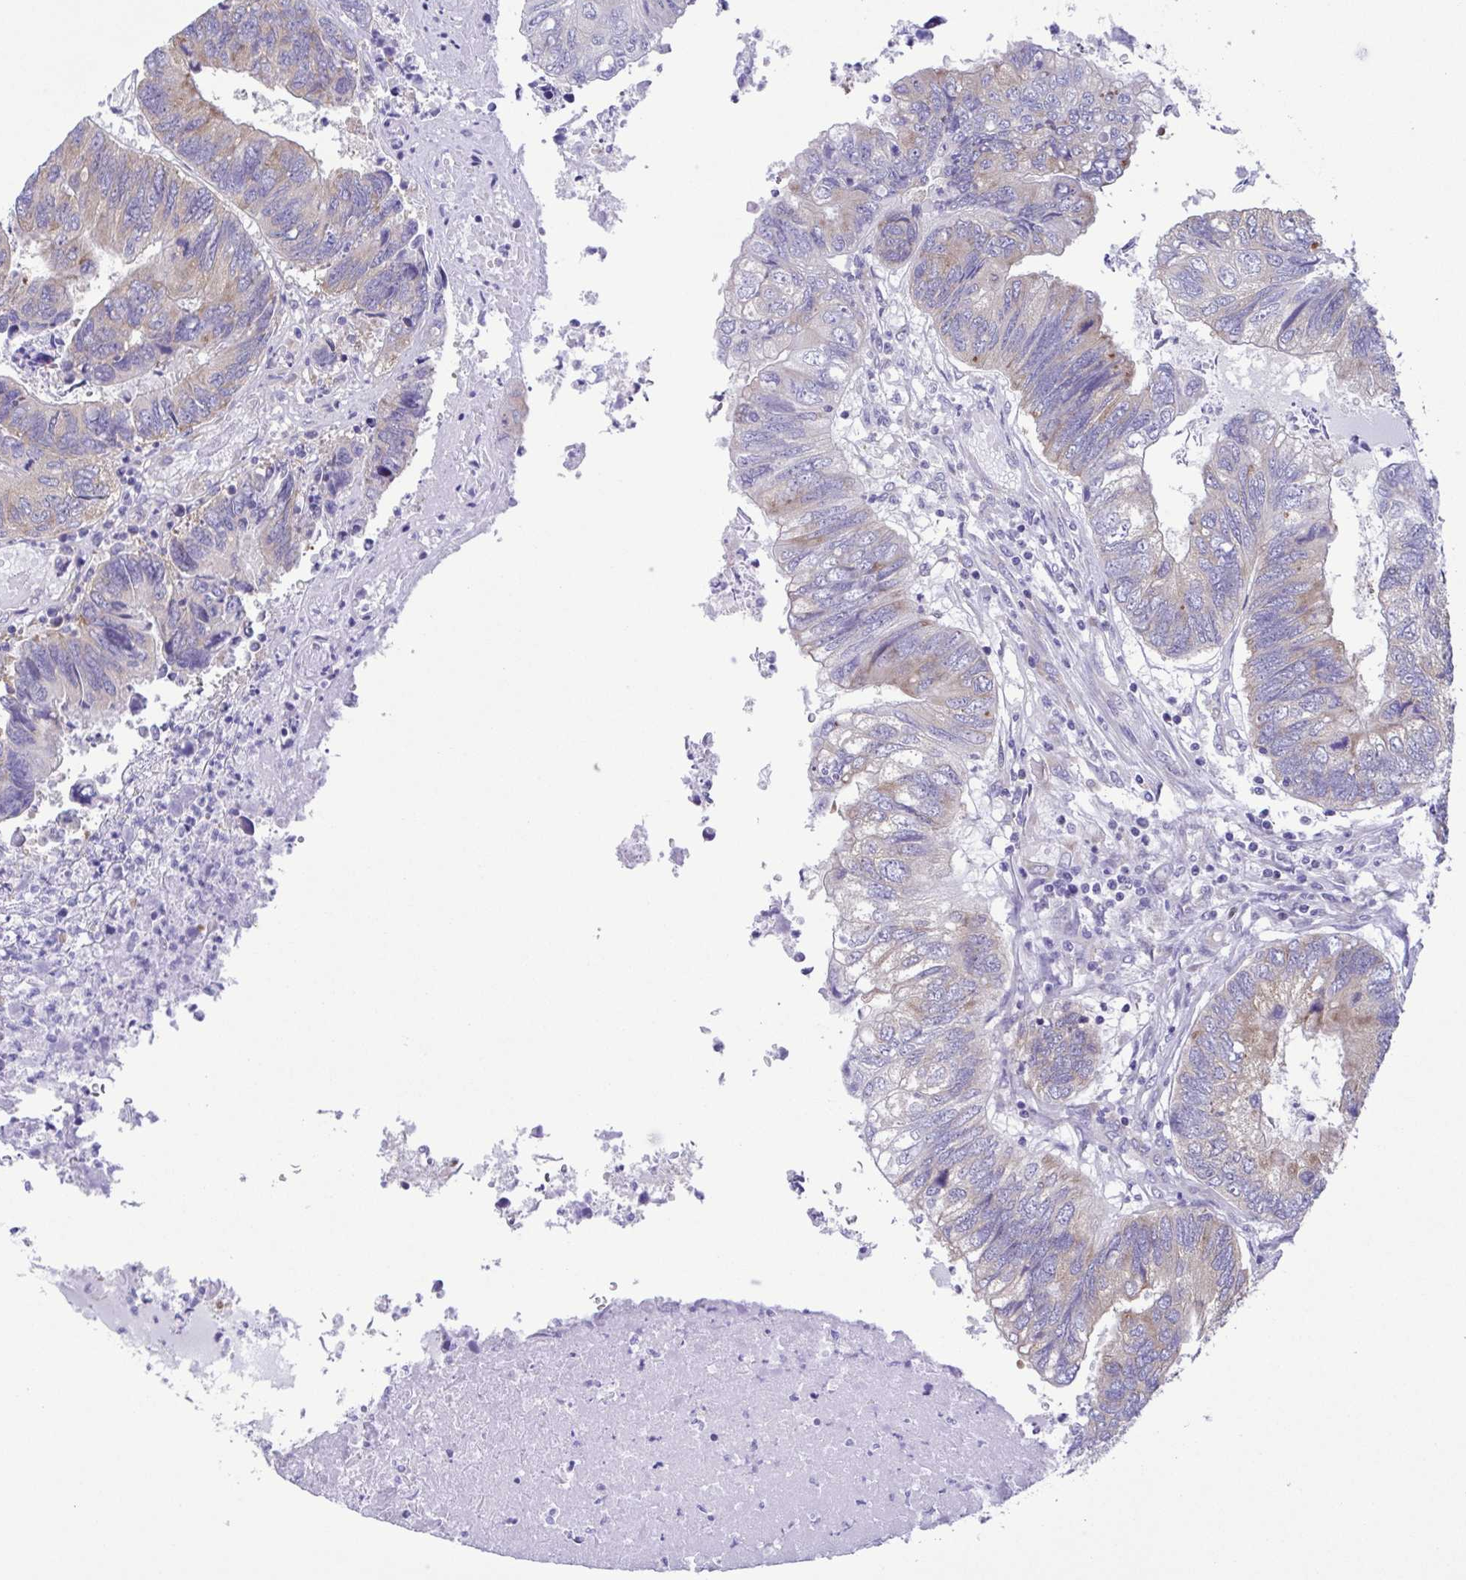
{"staining": {"intensity": "weak", "quantity": "<25%", "location": "cytoplasmic/membranous"}, "tissue": "colorectal cancer", "cell_type": "Tumor cells", "image_type": "cancer", "snomed": [{"axis": "morphology", "description": "Adenocarcinoma, NOS"}, {"axis": "topography", "description": "Colon"}], "caption": "IHC photomicrograph of neoplastic tissue: colorectal cancer (adenocarcinoma) stained with DAB shows no significant protein staining in tumor cells.", "gene": "TNNI3", "patient": {"sex": "female", "age": 67}}